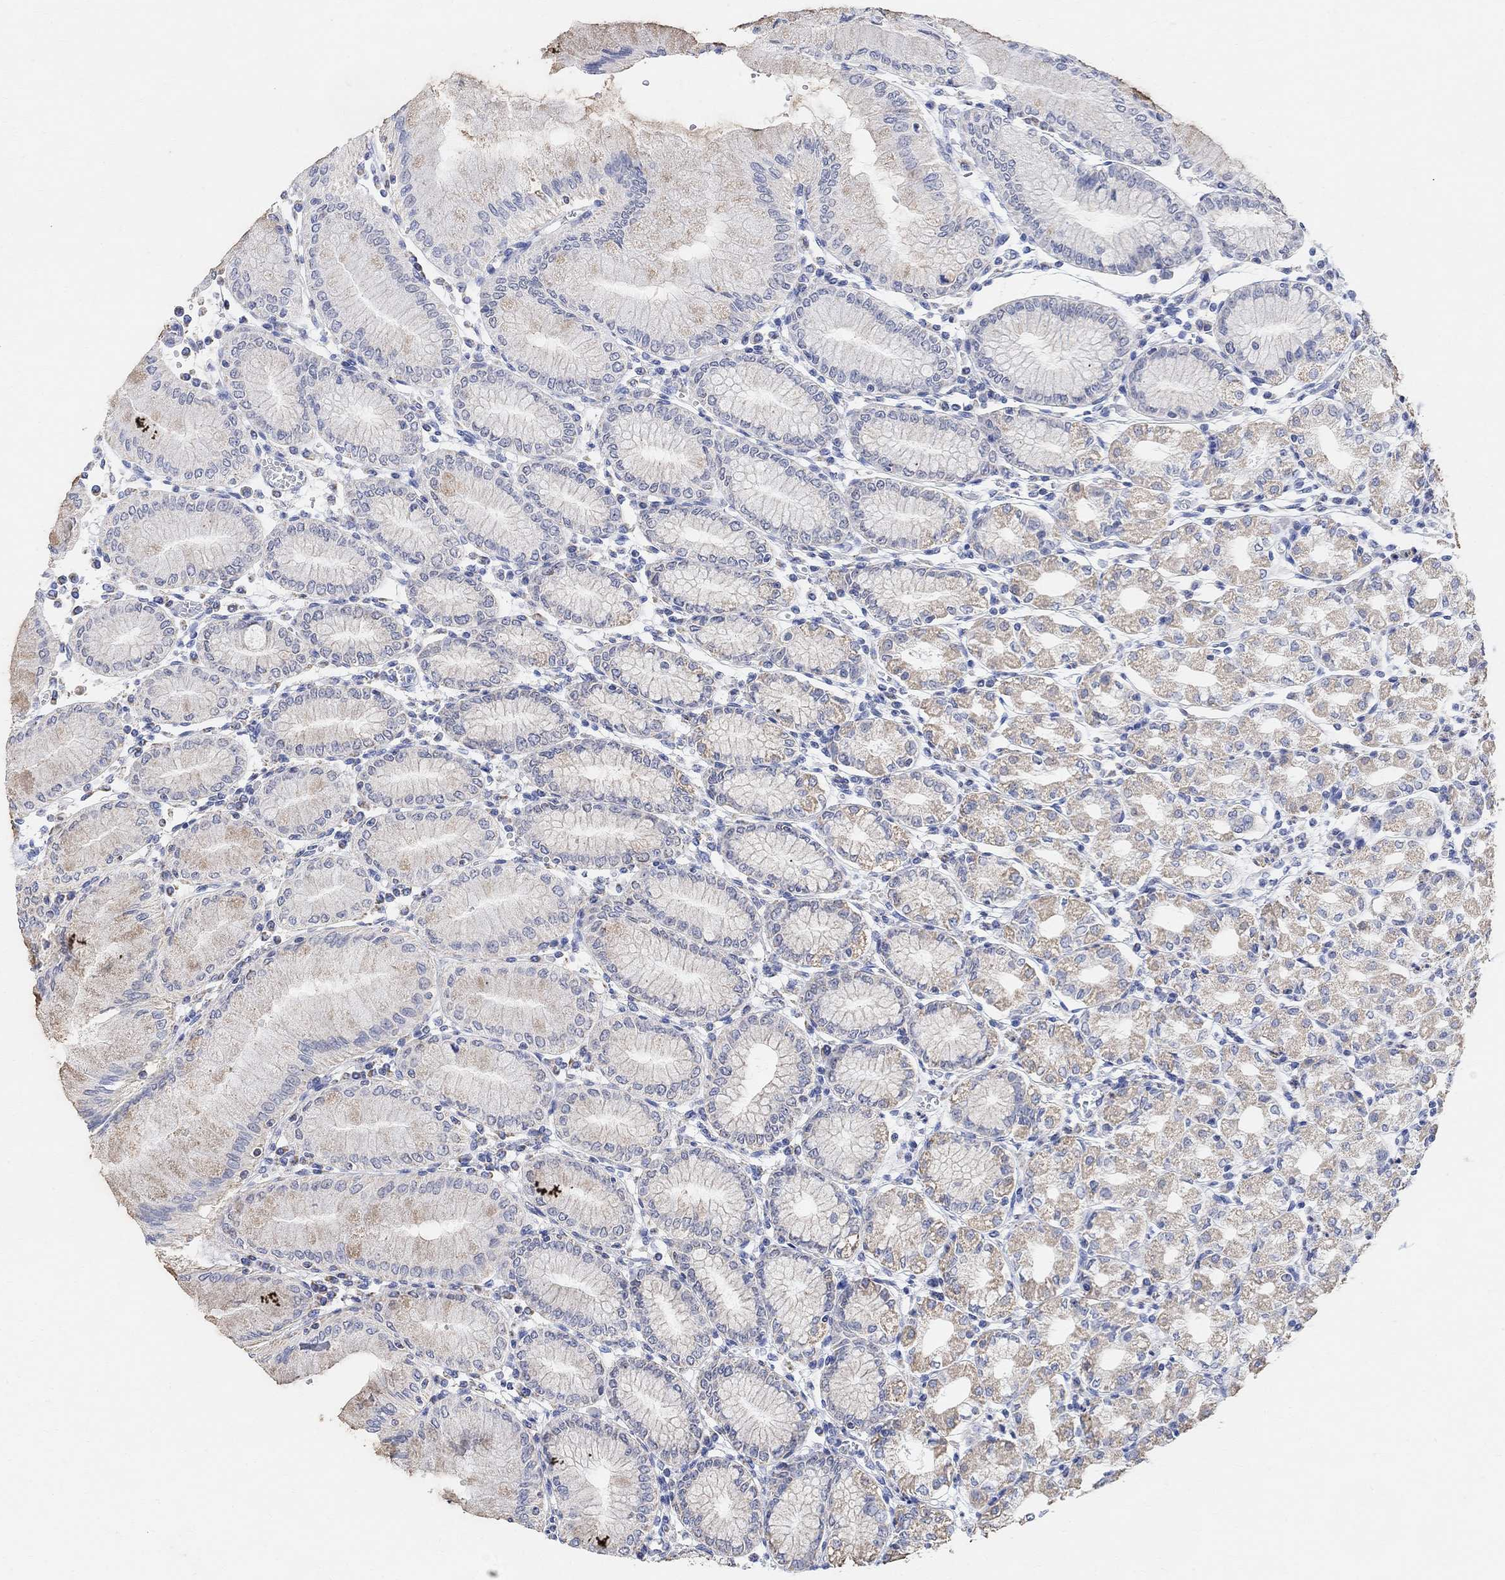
{"staining": {"intensity": "weak", "quantity": "25%-75%", "location": "cytoplasmic/membranous"}, "tissue": "stomach", "cell_type": "Glandular cells", "image_type": "normal", "snomed": [{"axis": "morphology", "description": "Normal tissue, NOS"}, {"axis": "topography", "description": "Skeletal muscle"}, {"axis": "topography", "description": "Stomach"}], "caption": "IHC (DAB (3,3'-diaminobenzidine)) staining of benign human stomach demonstrates weak cytoplasmic/membranous protein positivity in approximately 25%-75% of glandular cells.", "gene": "SYT12", "patient": {"sex": "female", "age": 57}}